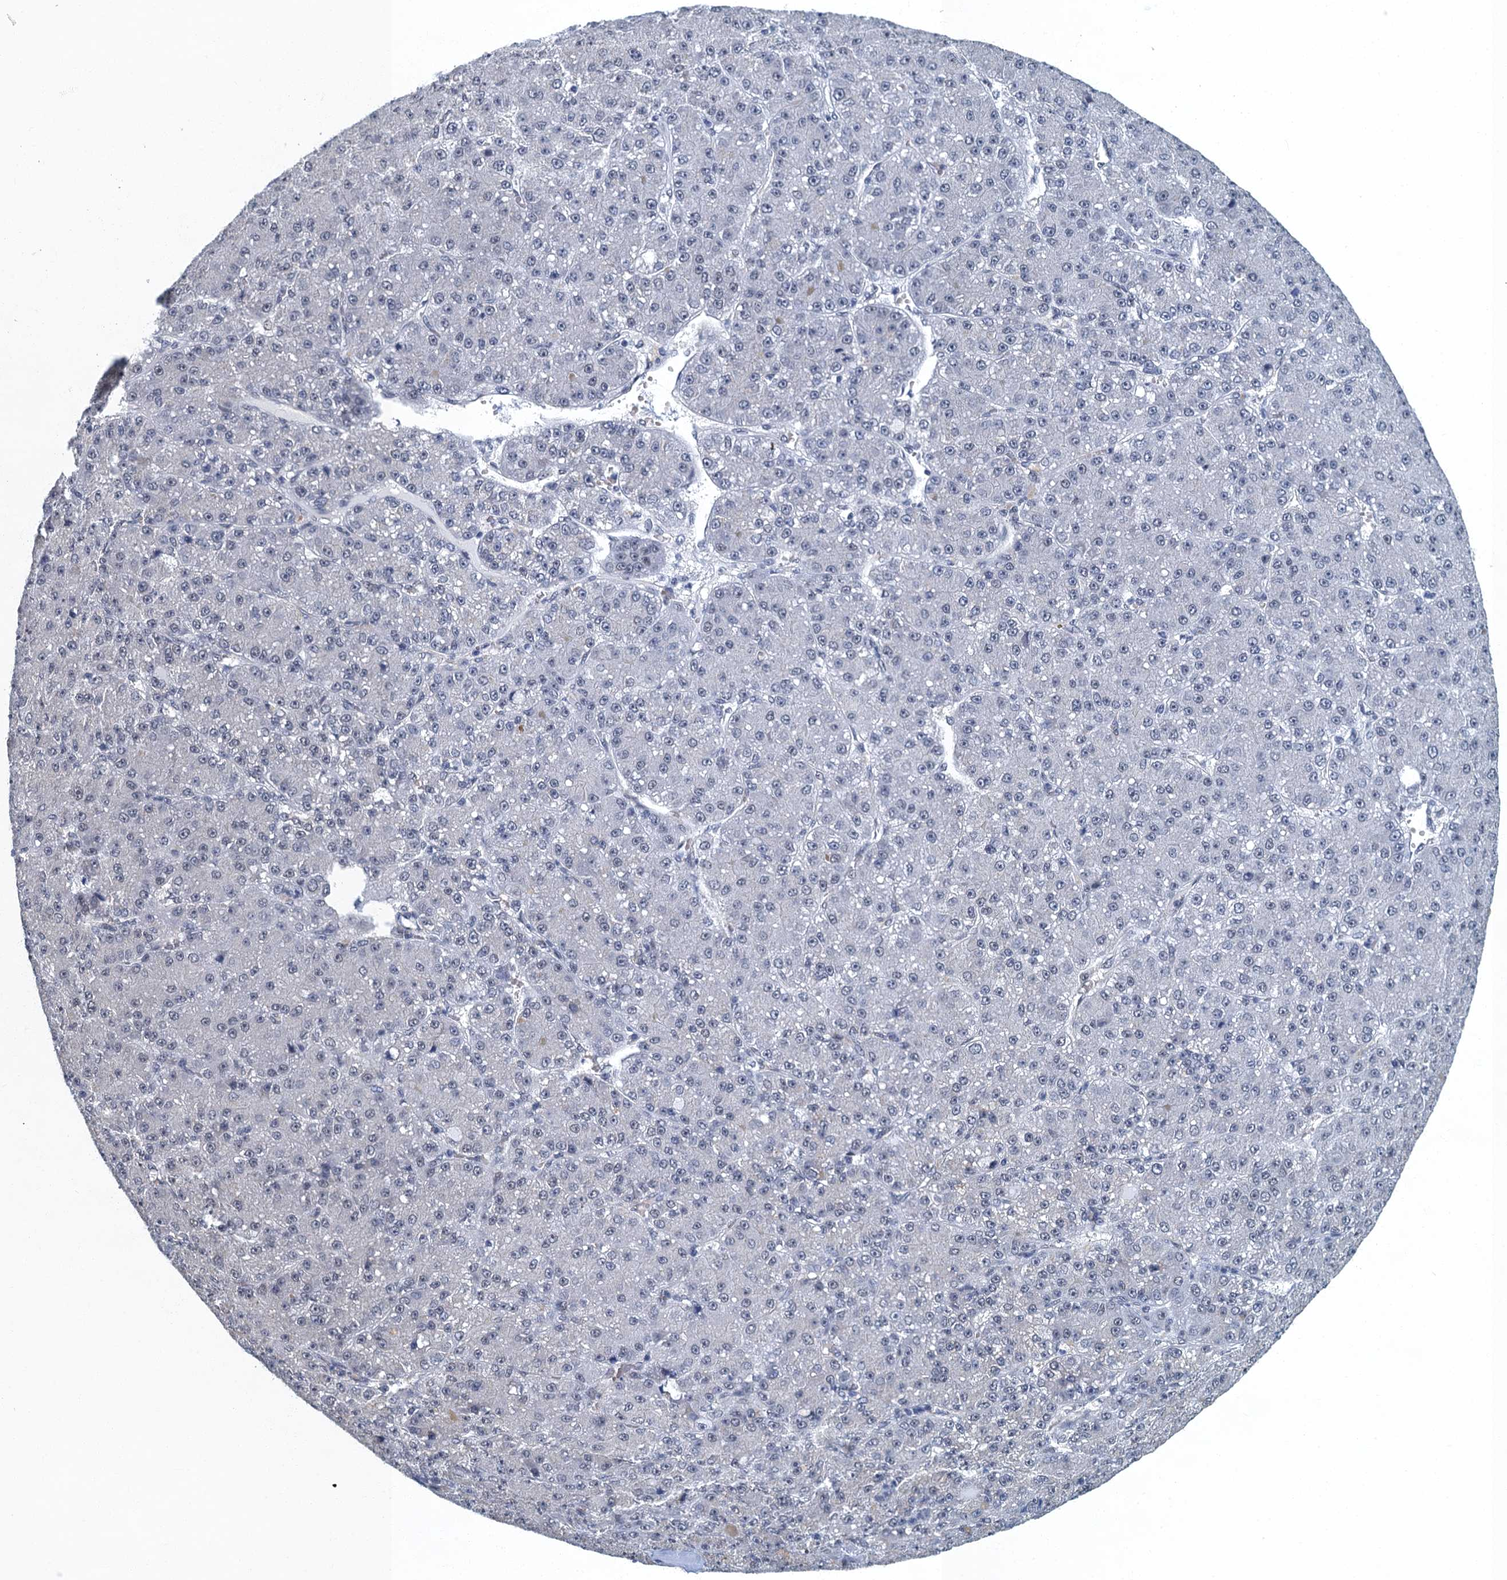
{"staining": {"intensity": "negative", "quantity": "none", "location": "none"}, "tissue": "liver cancer", "cell_type": "Tumor cells", "image_type": "cancer", "snomed": [{"axis": "morphology", "description": "Carcinoma, Hepatocellular, NOS"}, {"axis": "topography", "description": "Liver"}], "caption": "Tumor cells show no significant protein expression in hepatocellular carcinoma (liver).", "gene": "GADL1", "patient": {"sex": "male", "age": 67}}